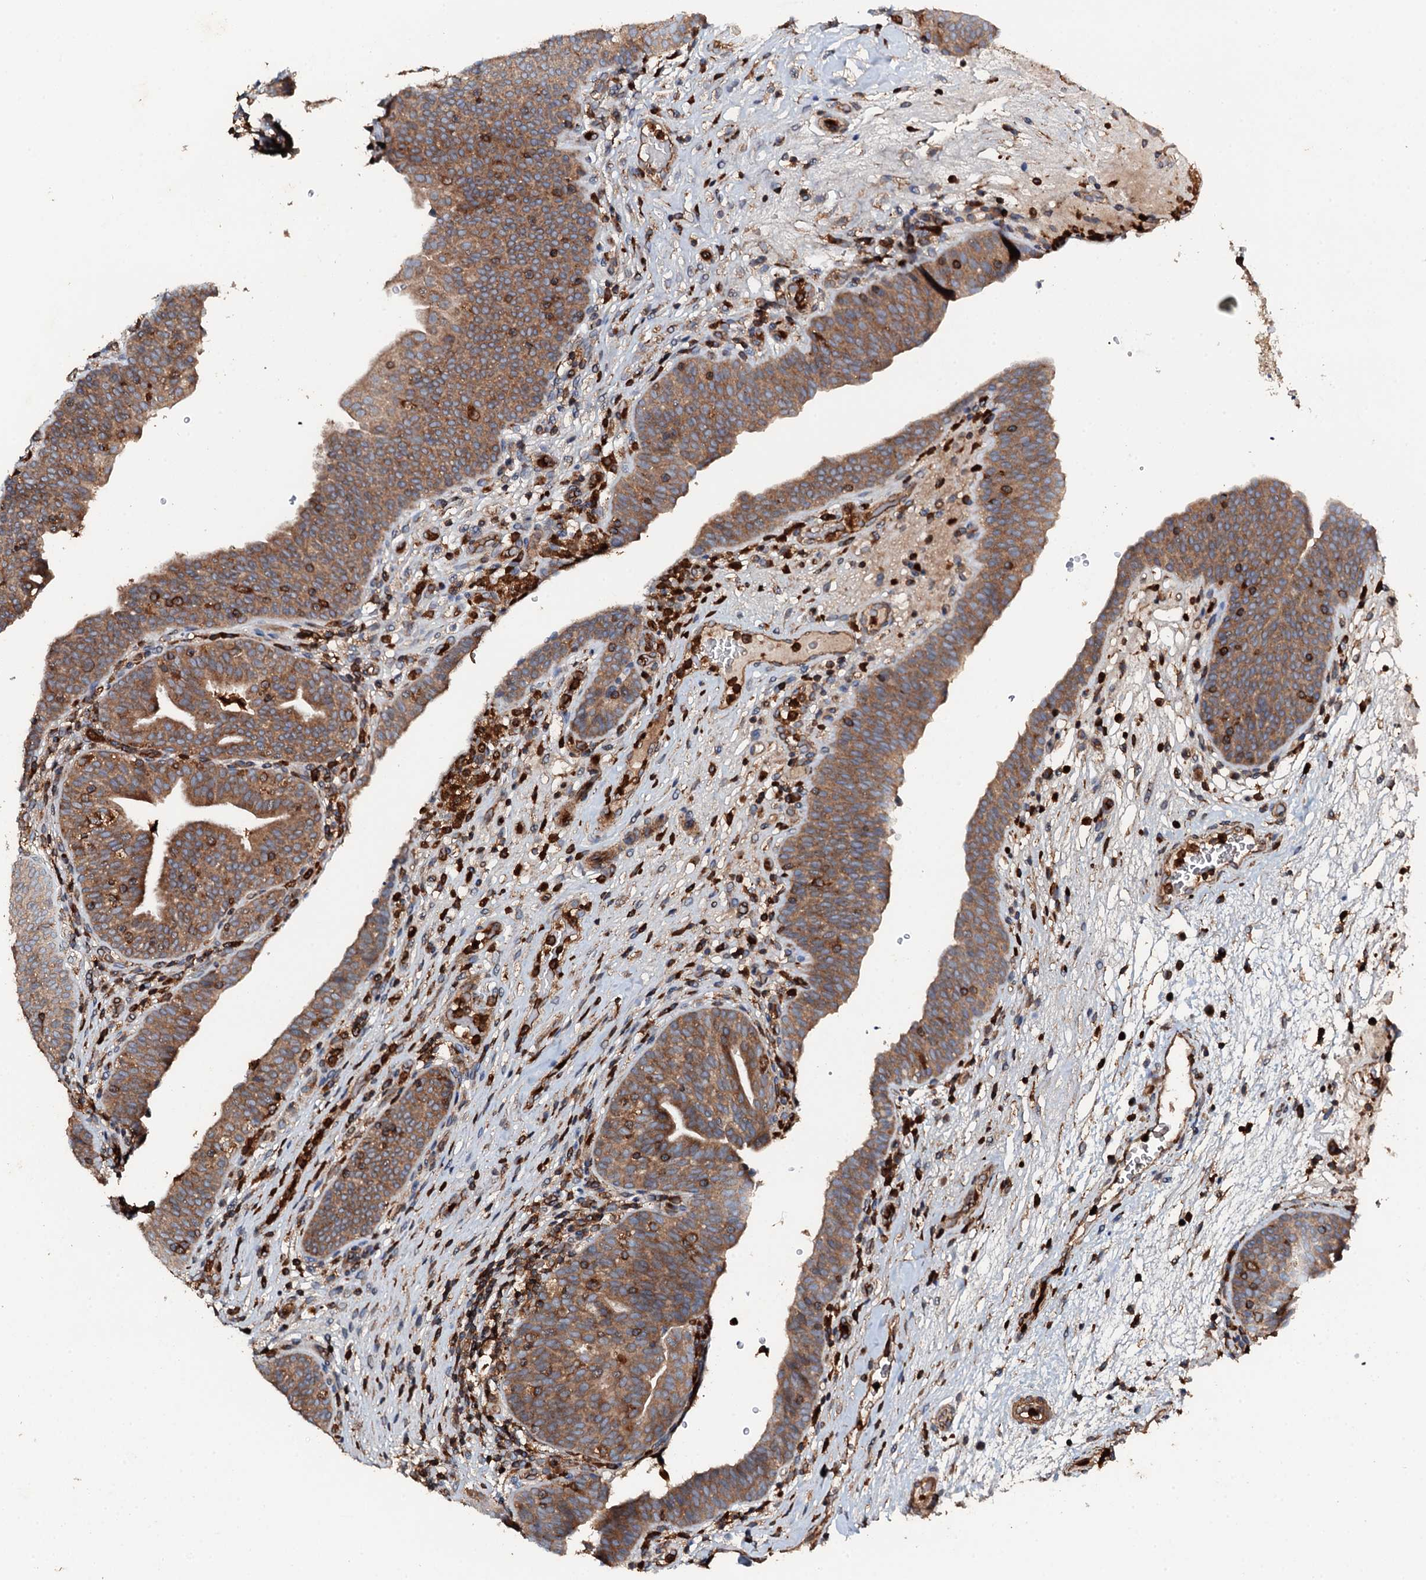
{"staining": {"intensity": "moderate", "quantity": ">75%", "location": "cytoplasmic/membranous"}, "tissue": "urinary bladder", "cell_type": "Urothelial cells", "image_type": "normal", "snomed": [{"axis": "morphology", "description": "Normal tissue, NOS"}, {"axis": "topography", "description": "Urinary bladder"}], "caption": "Human urinary bladder stained for a protein (brown) exhibits moderate cytoplasmic/membranous positive staining in approximately >75% of urothelial cells.", "gene": "GRK2", "patient": {"sex": "male", "age": 71}}